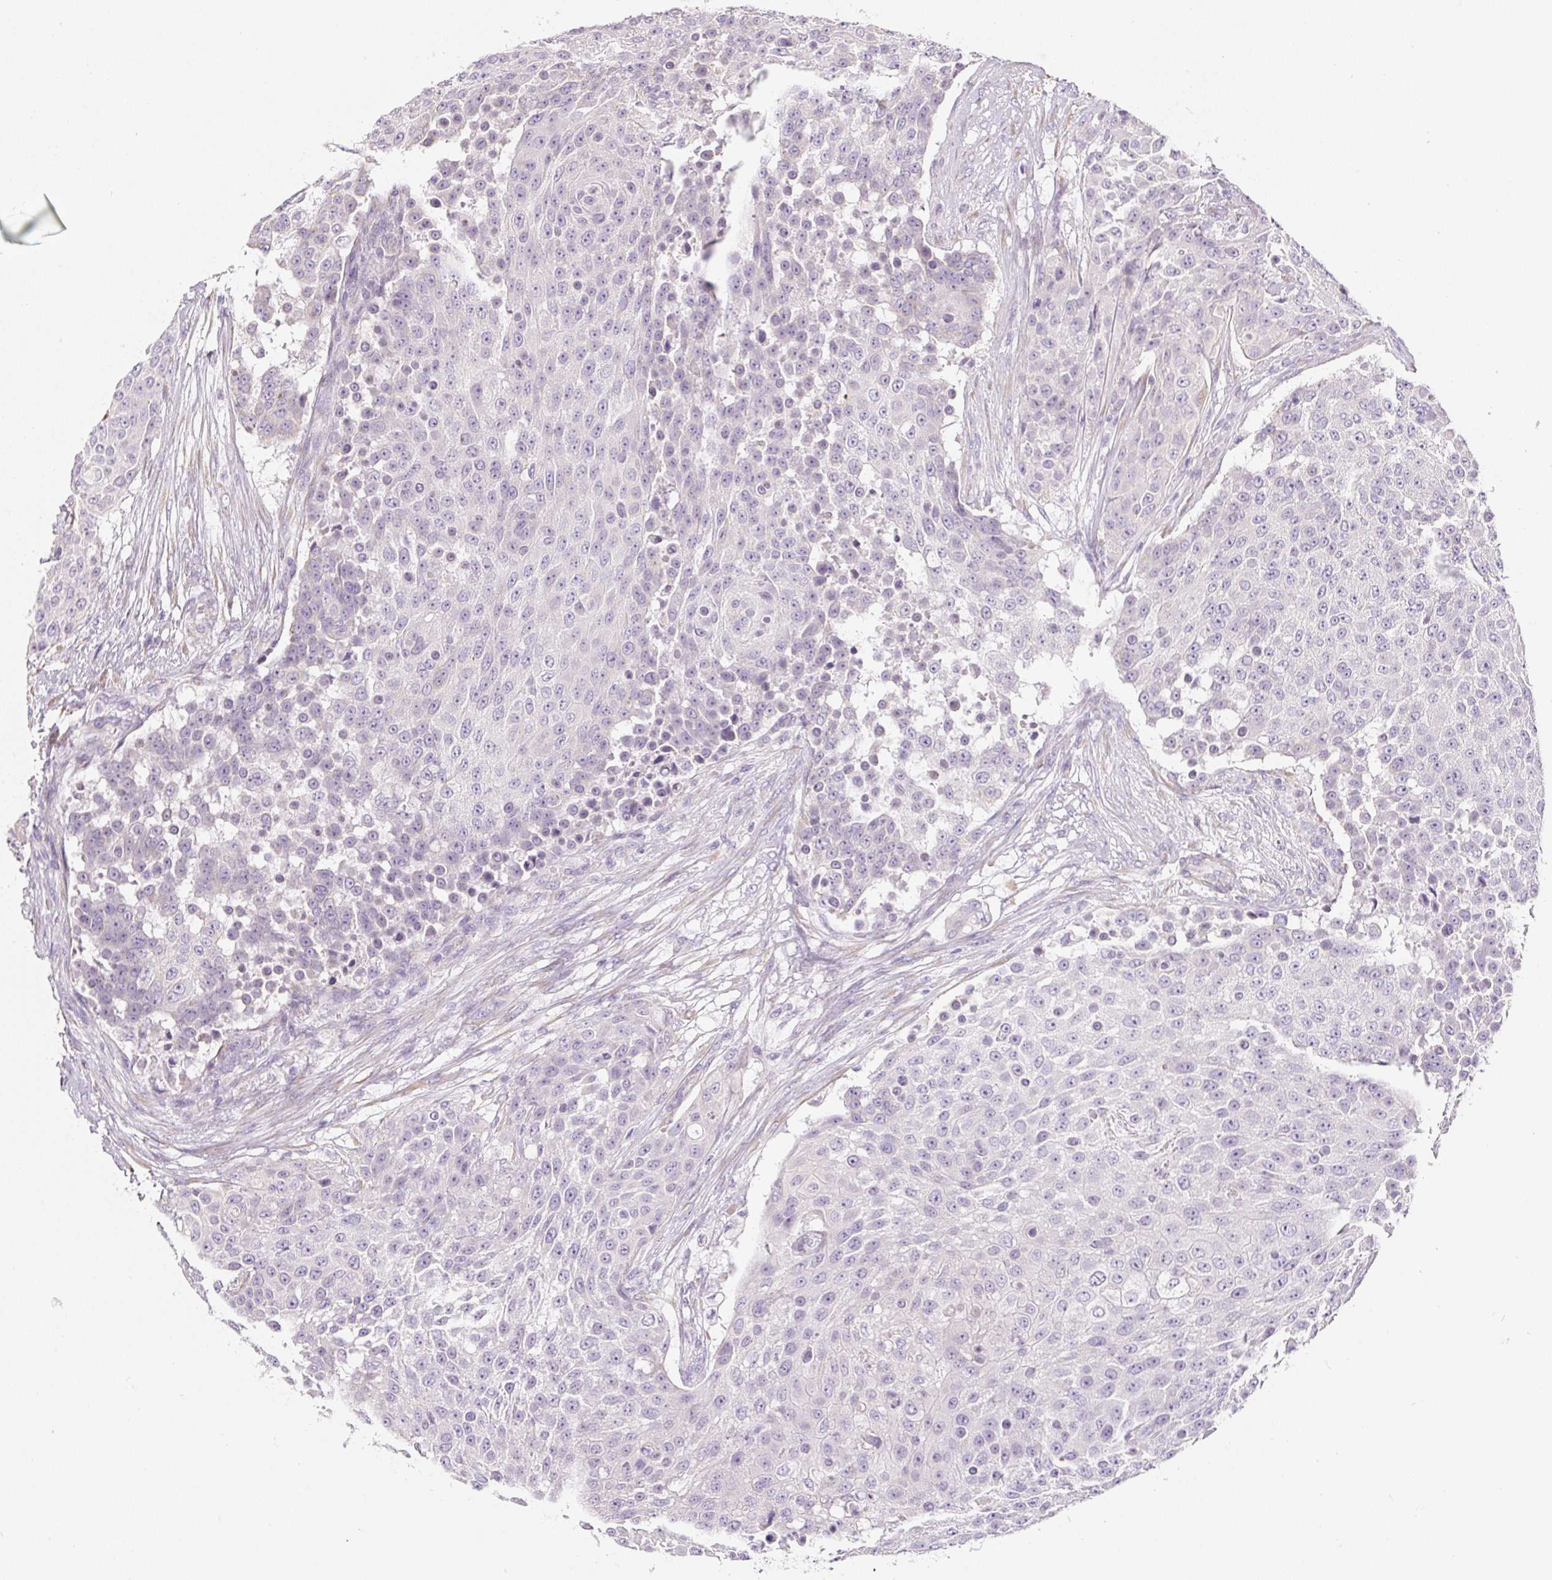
{"staining": {"intensity": "negative", "quantity": "none", "location": "none"}, "tissue": "urothelial cancer", "cell_type": "Tumor cells", "image_type": "cancer", "snomed": [{"axis": "morphology", "description": "Urothelial carcinoma, High grade"}, {"axis": "topography", "description": "Urinary bladder"}], "caption": "A photomicrograph of urothelial carcinoma (high-grade) stained for a protein shows no brown staining in tumor cells. (Immunohistochemistry (ihc), brightfield microscopy, high magnification).", "gene": "PWWP3B", "patient": {"sex": "female", "age": 63}}